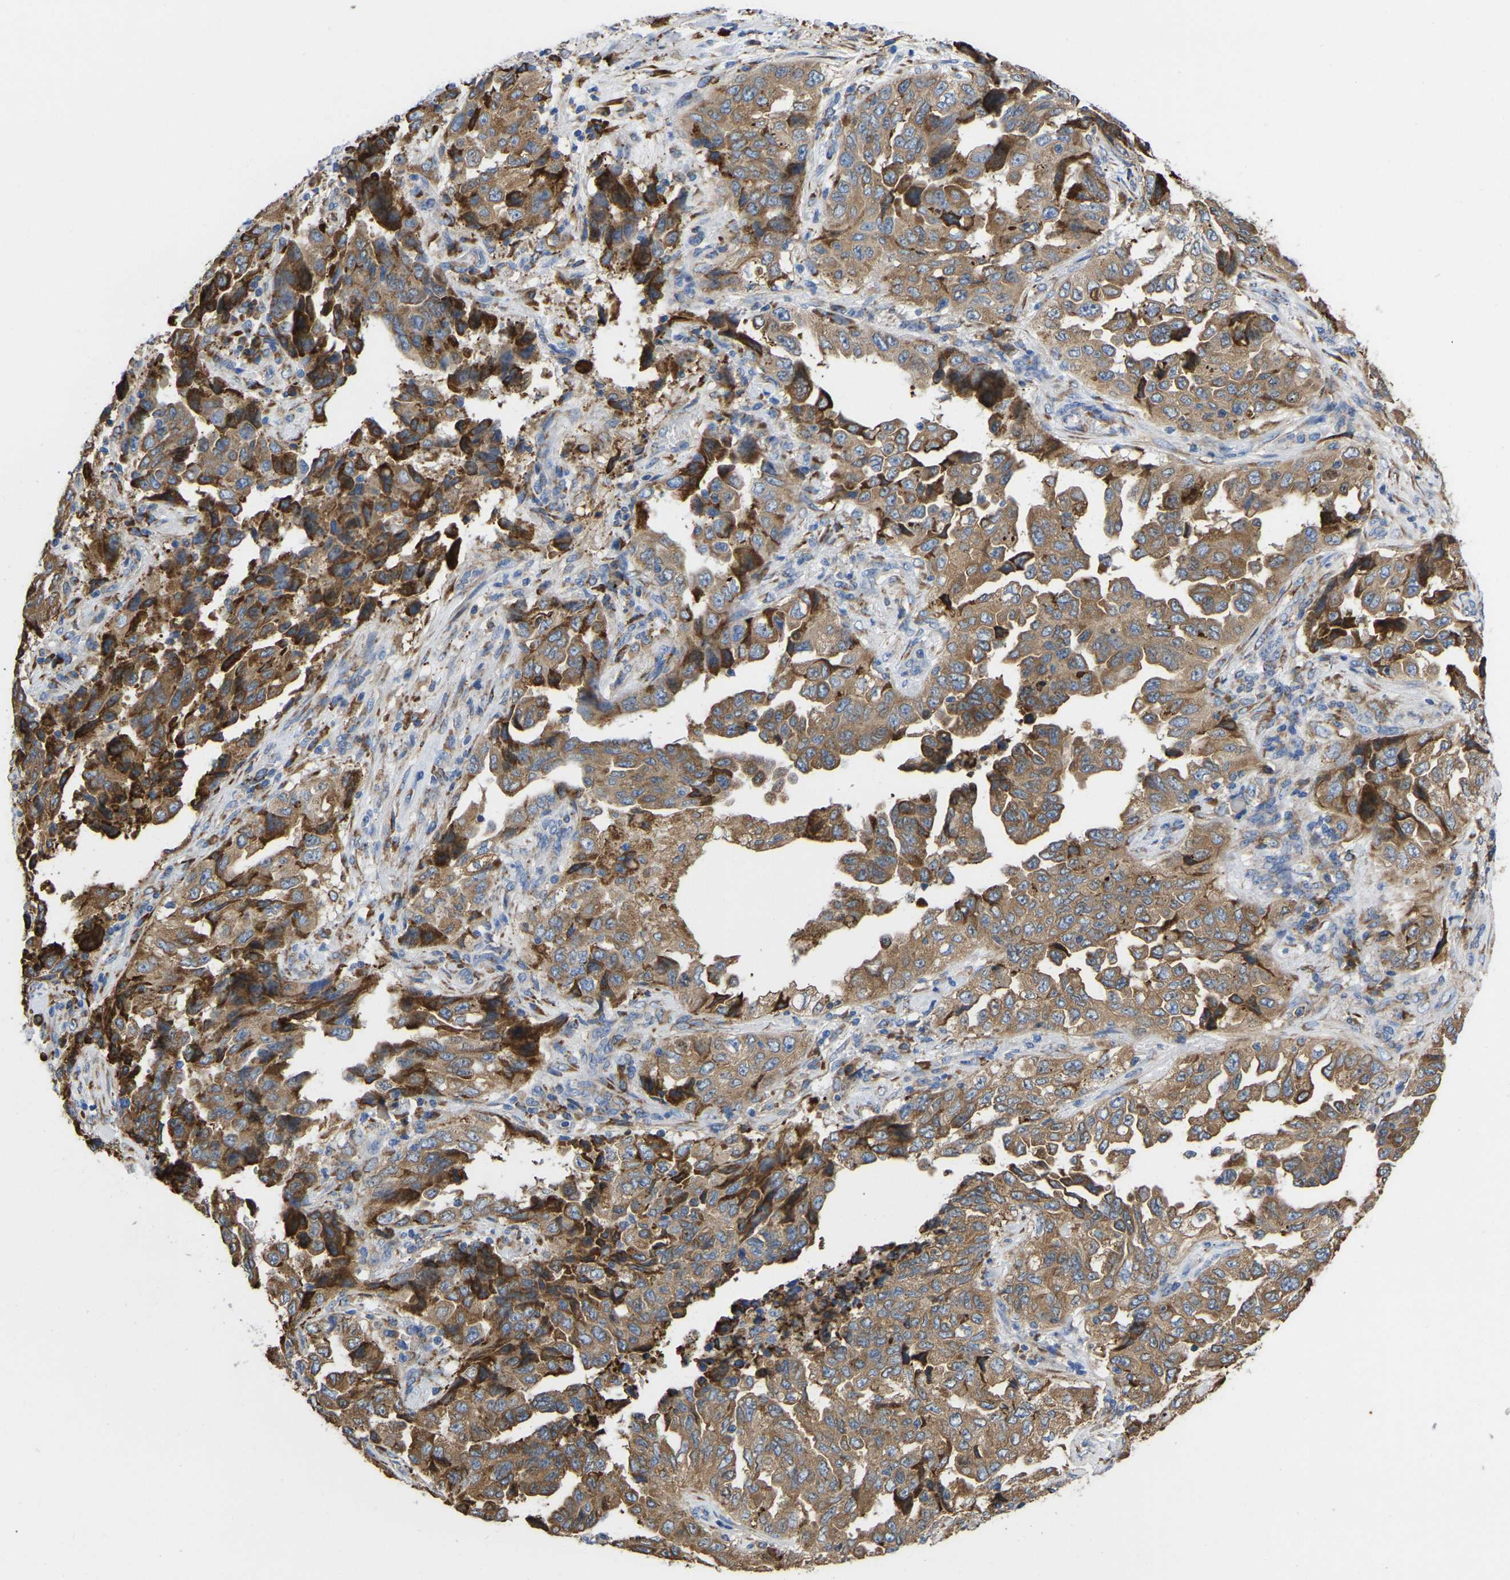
{"staining": {"intensity": "moderate", "quantity": ">75%", "location": "cytoplasmic/membranous"}, "tissue": "lung cancer", "cell_type": "Tumor cells", "image_type": "cancer", "snomed": [{"axis": "morphology", "description": "Adenocarcinoma, NOS"}, {"axis": "topography", "description": "Lung"}], "caption": "DAB (3,3'-diaminobenzidine) immunohistochemical staining of lung adenocarcinoma displays moderate cytoplasmic/membranous protein positivity in approximately >75% of tumor cells. The staining was performed using DAB to visualize the protein expression in brown, while the nuclei were stained in blue with hematoxylin (Magnification: 20x).", "gene": "P4HB", "patient": {"sex": "female", "age": 51}}